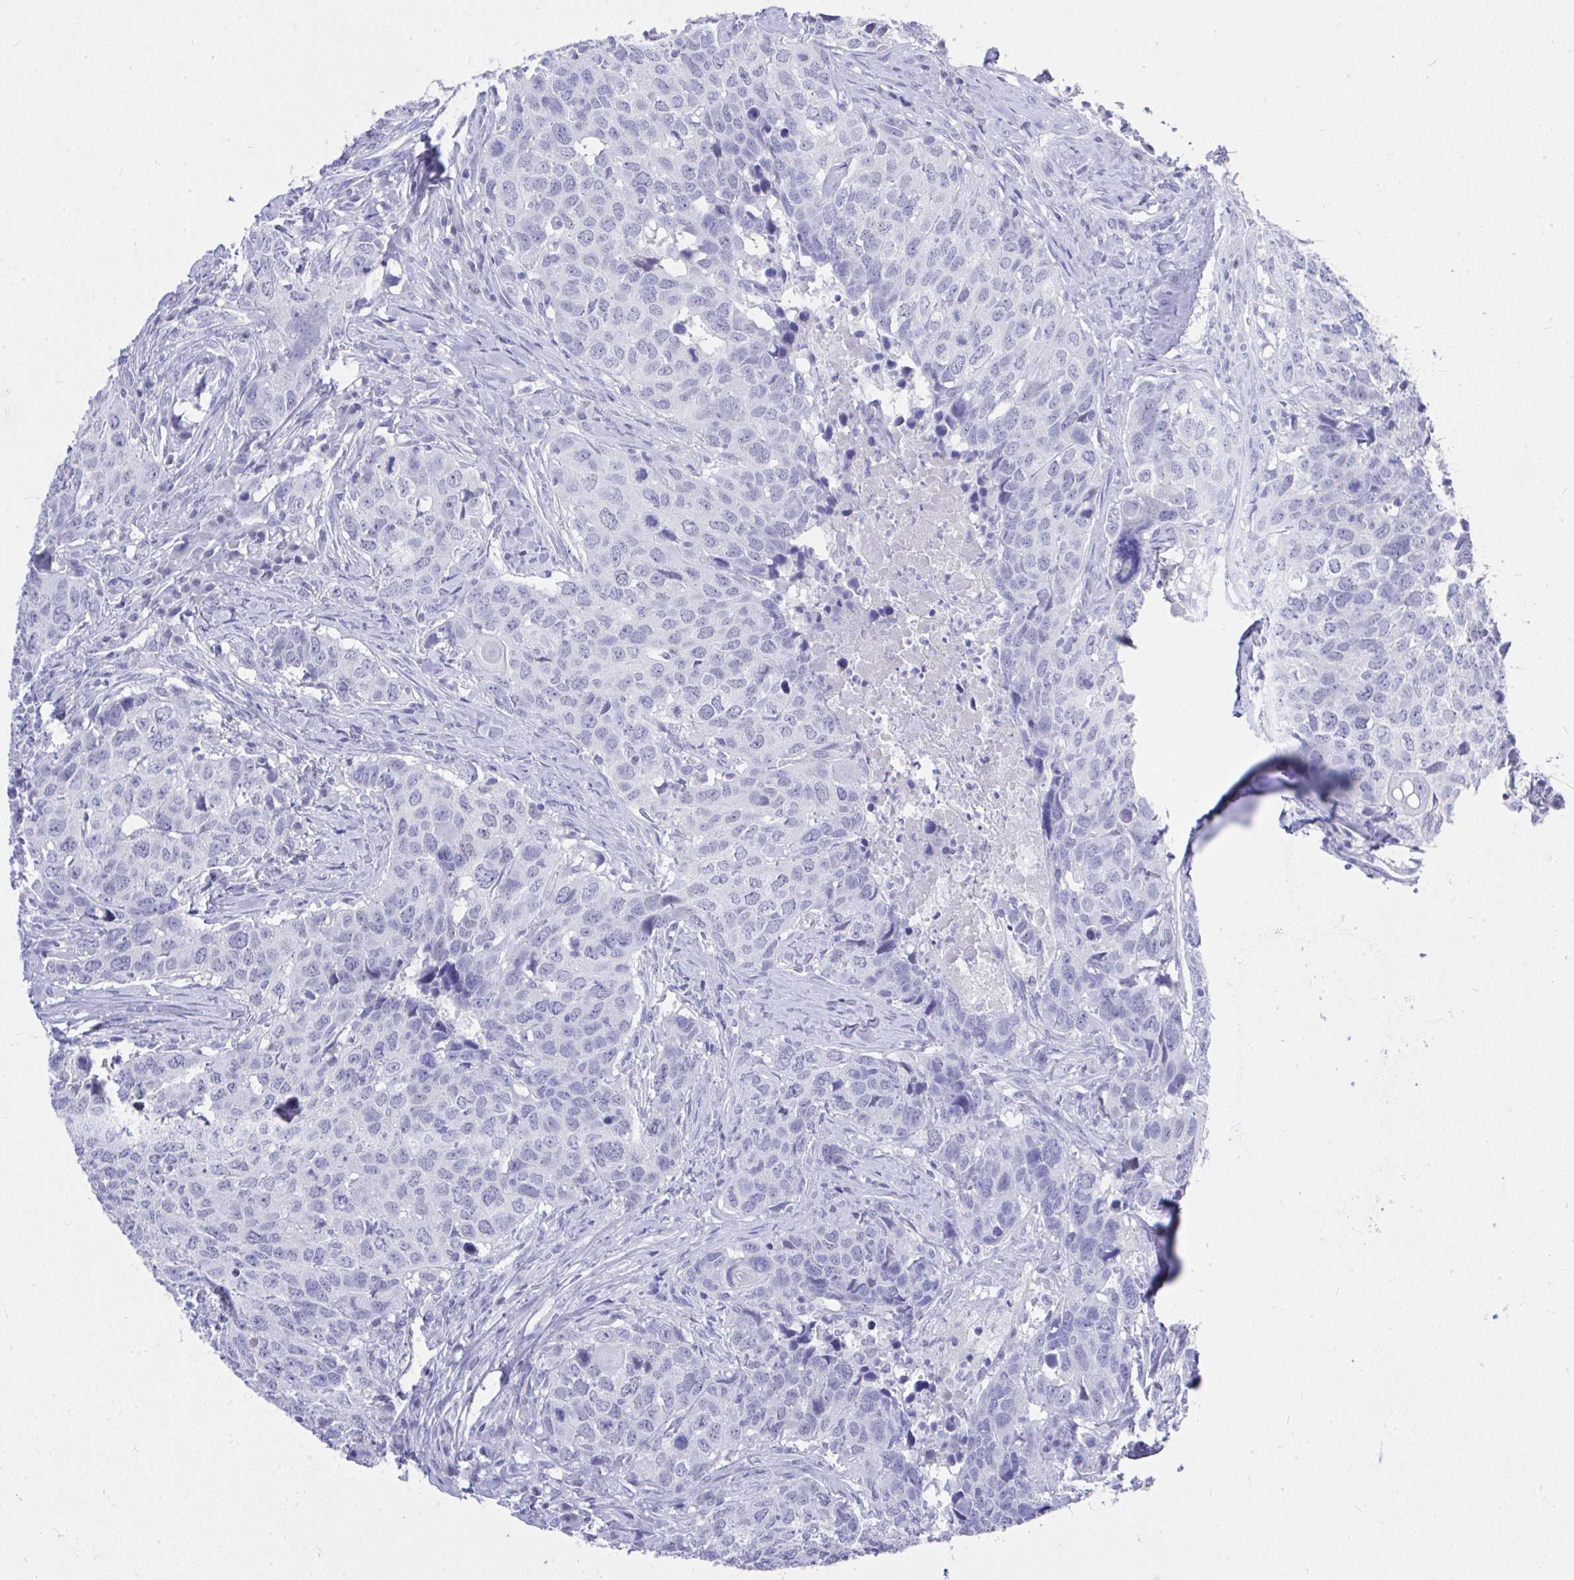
{"staining": {"intensity": "negative", "quantity": "none", "location": "none"}, "tissue": "head and neck cancer", "cell_type": "Tumor cells", "image_type": "cancer", "snomed": [{"axis": "morphology", "description": "Normal tissue, NOS"}, {"axis": "morphology", "description": "Squamous cell carcinoma, NOS"}, {"axis": "topography", "description": "Skeletal muscle"}, {"axis": "topography", "description": "Vascular tissue"}, {"axis": "topography", "description": "Peripheral nerve tissue"}, {"axis": "topography", "description": "Head-Neck"}], "caption": "A high-resolution histopathology image shows immunohistochemistry staining of head and neck cancer, which demonstrates no significant staining in tumor cells. (Brightfield microscopy of DAB (3,3'-diaminobenzidine) immunohistochemistry (IHC) at high magnification).", "gene": "MS4A12", "patient": {"sex": "male", "age": 66}}